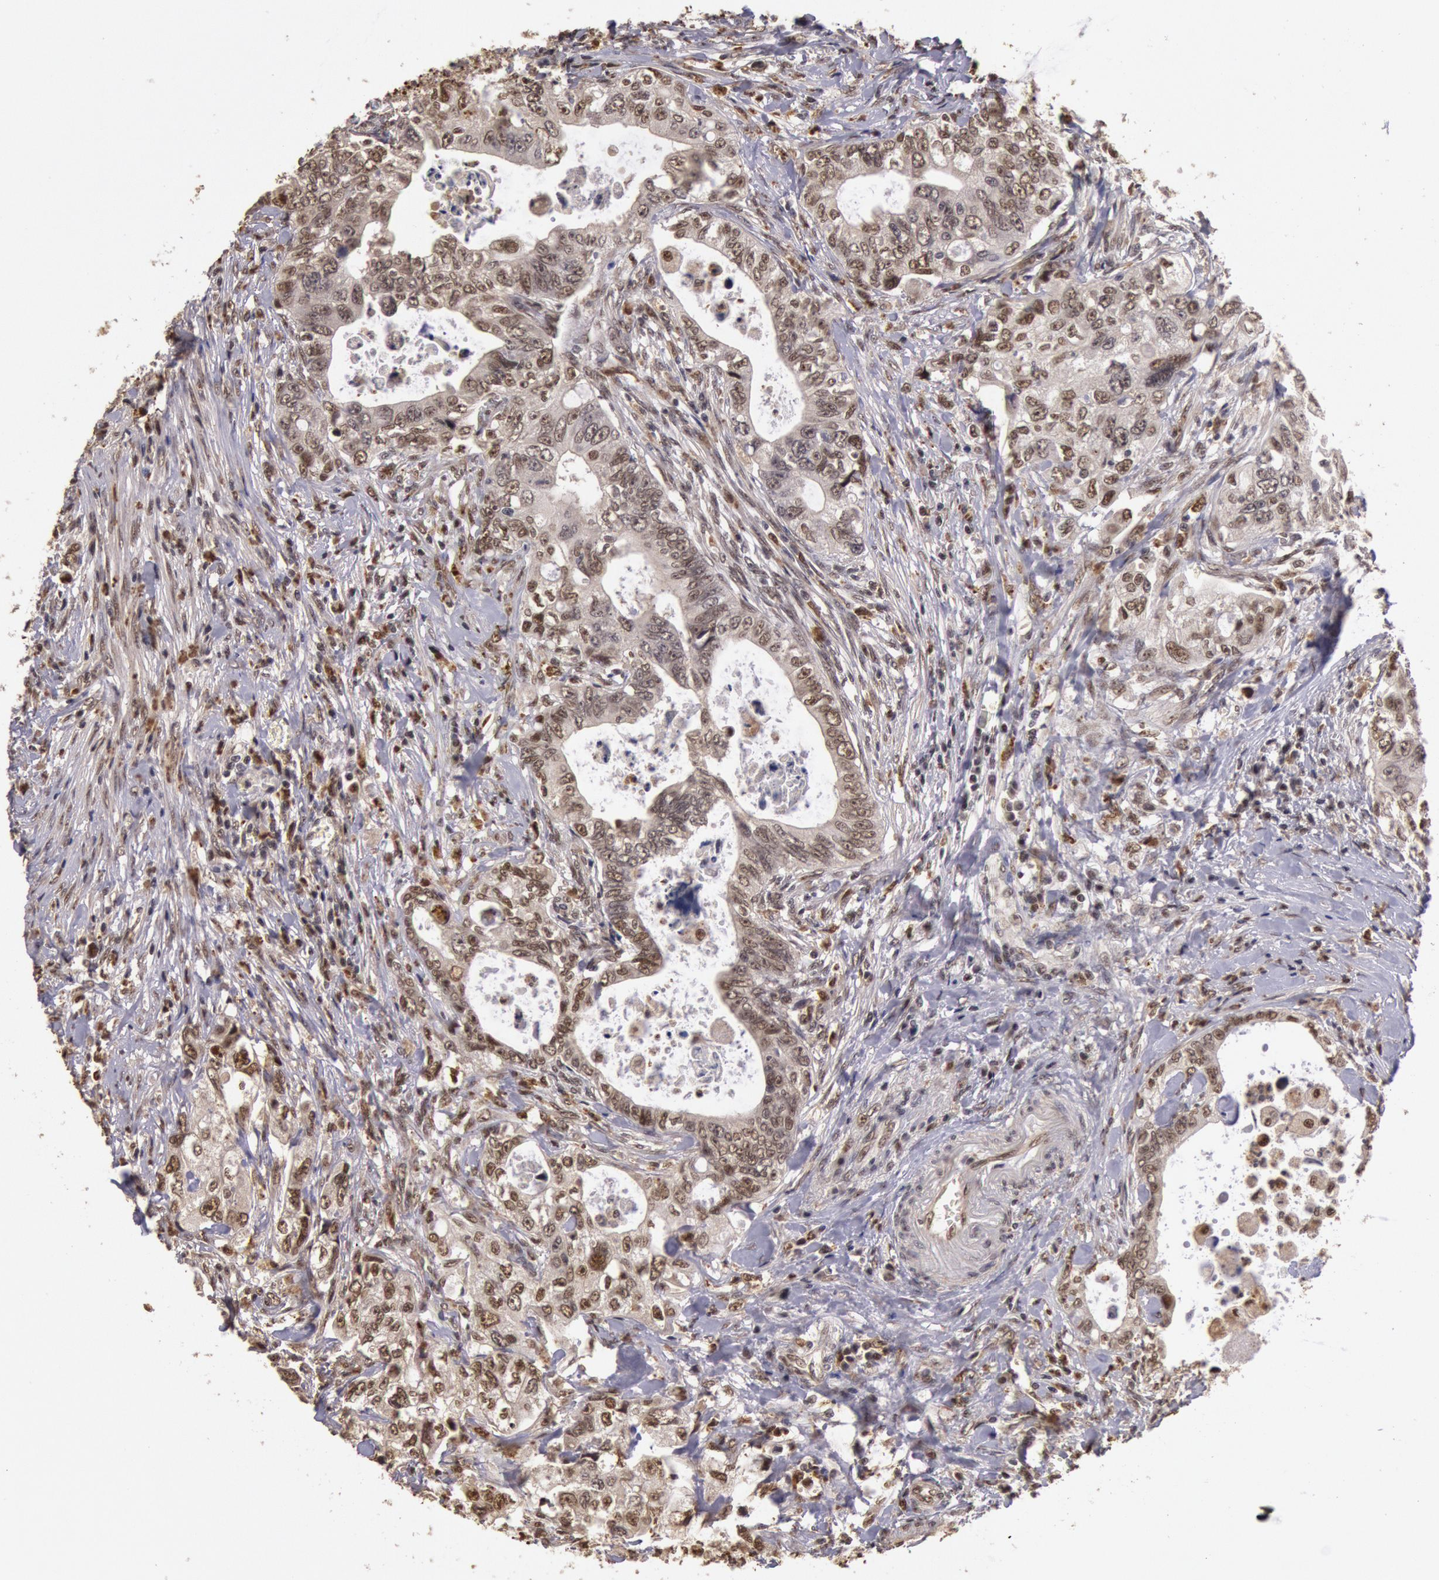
{"staining": {"intensity": "weak", "quantity": "25%-75%", "location": "nuclear"}, "tissue": "colorectal cancer", "cell_type": "Tumor cells", "image_type": "cancer", "snomed": [{"axis": "morphology", "description": "Adenocarcinoma, NOS"}, {"axis": "topography", "description": "Rectum"}], "caption": "Immunohistochemical staining of human colorectal adenocarcinoma reveals weak nuclear protein positivity in approximately 25%-75% of tumor cells. Immunohistochemistry stains the protein of interest in brown and the nuclei are stained blue.", "gene": "LIG4", "patient": {"sex": "female", "age": 57}}